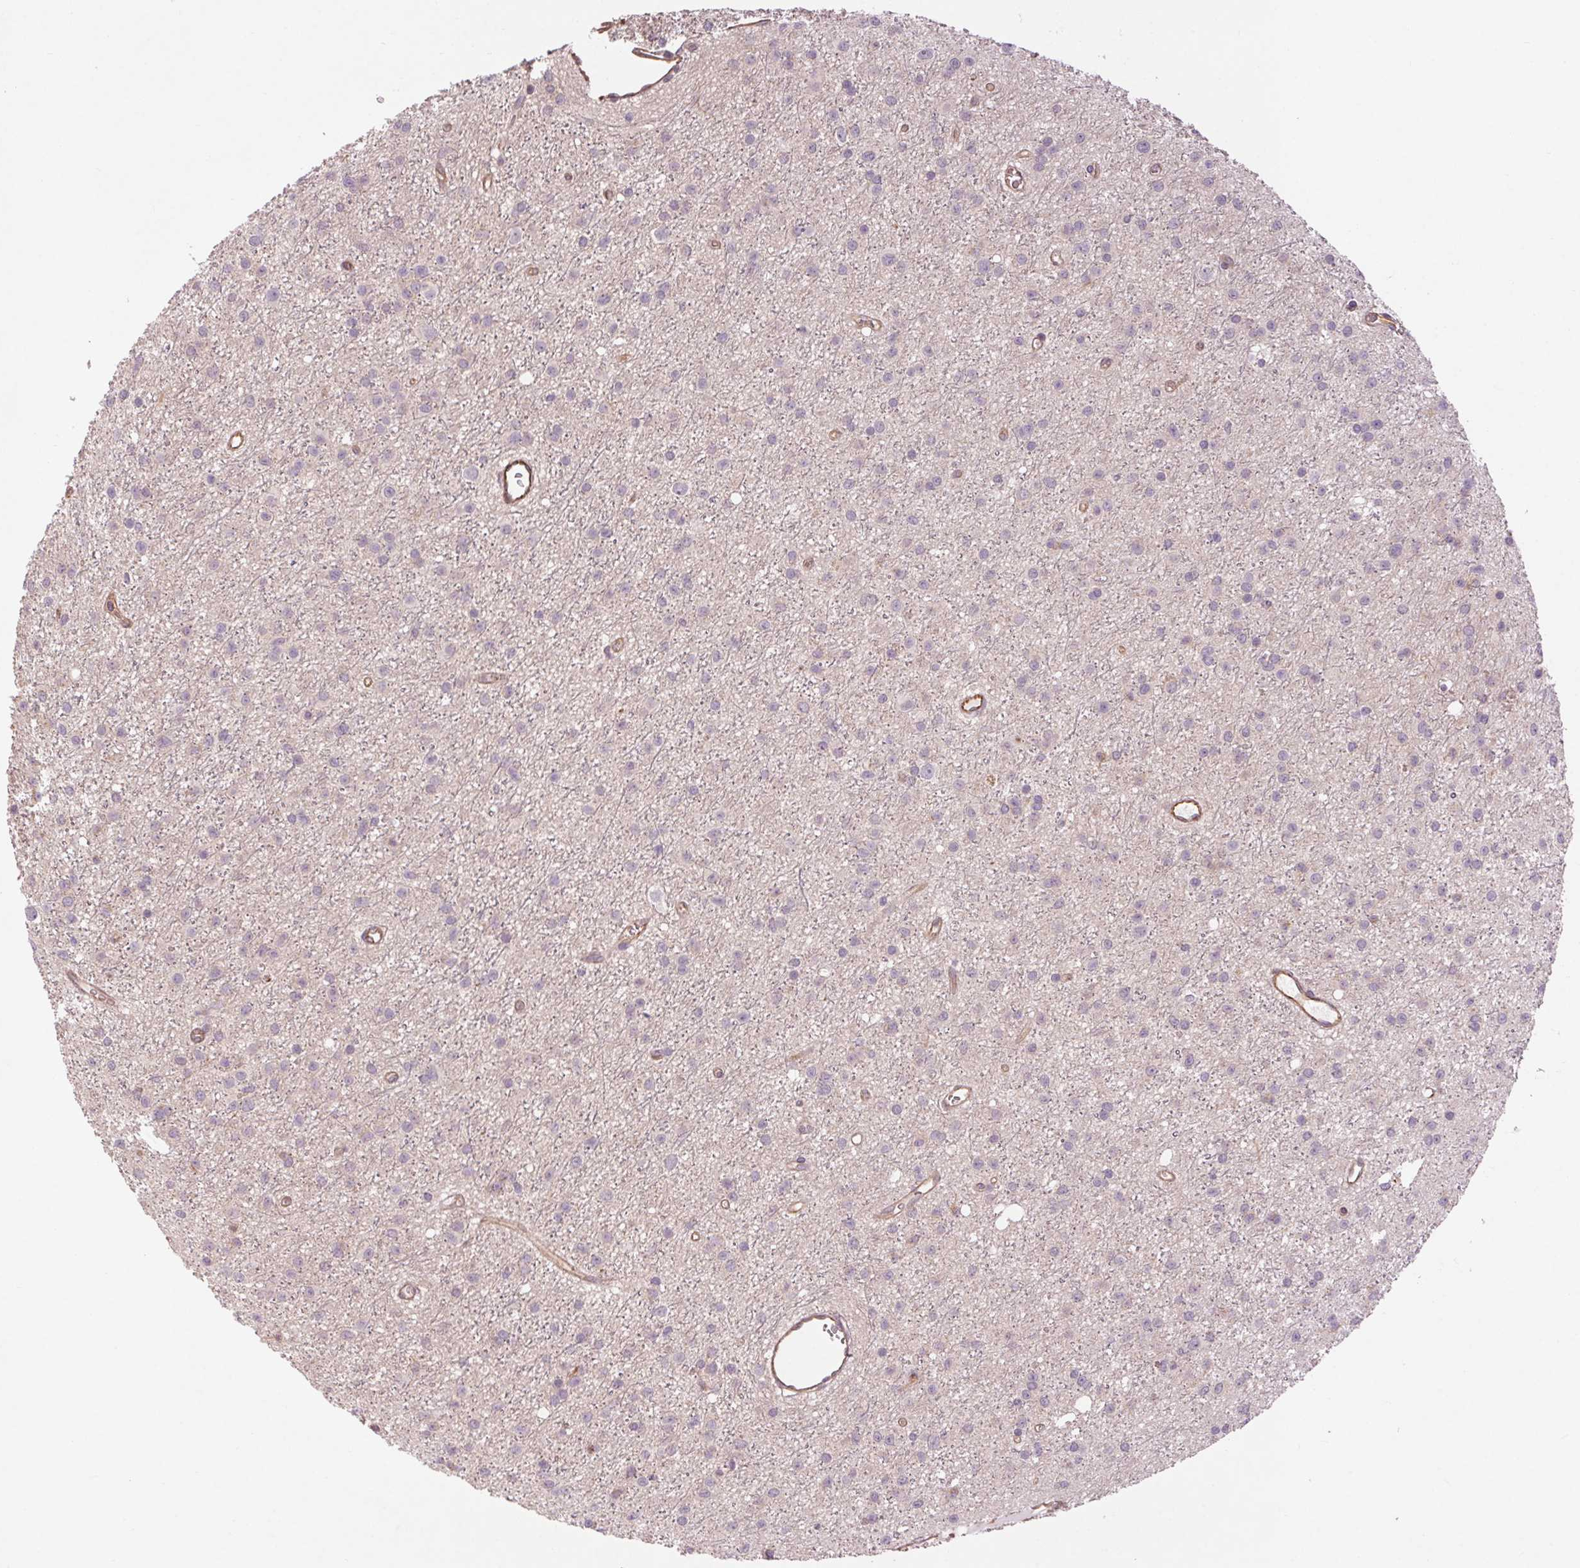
{"staining": {"intensity": "negative", "quantity": "none", "location": "none"}, "tissue": "glioma", "cell_type": "Tumor cells", "image_type": "cancer", "snomed": [{"axis": "morphology", "description": "Glioma, malignant, Low grade"}, {"axis": "topography", "description": "Brain"}], "caption": "An immunohistochemistry image of malignant low-grade glioma is shown. There is no staining in tumor cells of malignant low-grade glioma. (DAB (3,3'-diaminobenzidine) immunohistochemistry (IHC) visualized using brightfield microscopy, high magnification).", "gene": "CCSER1", "patient": {"sex": "male", "age": 27}}